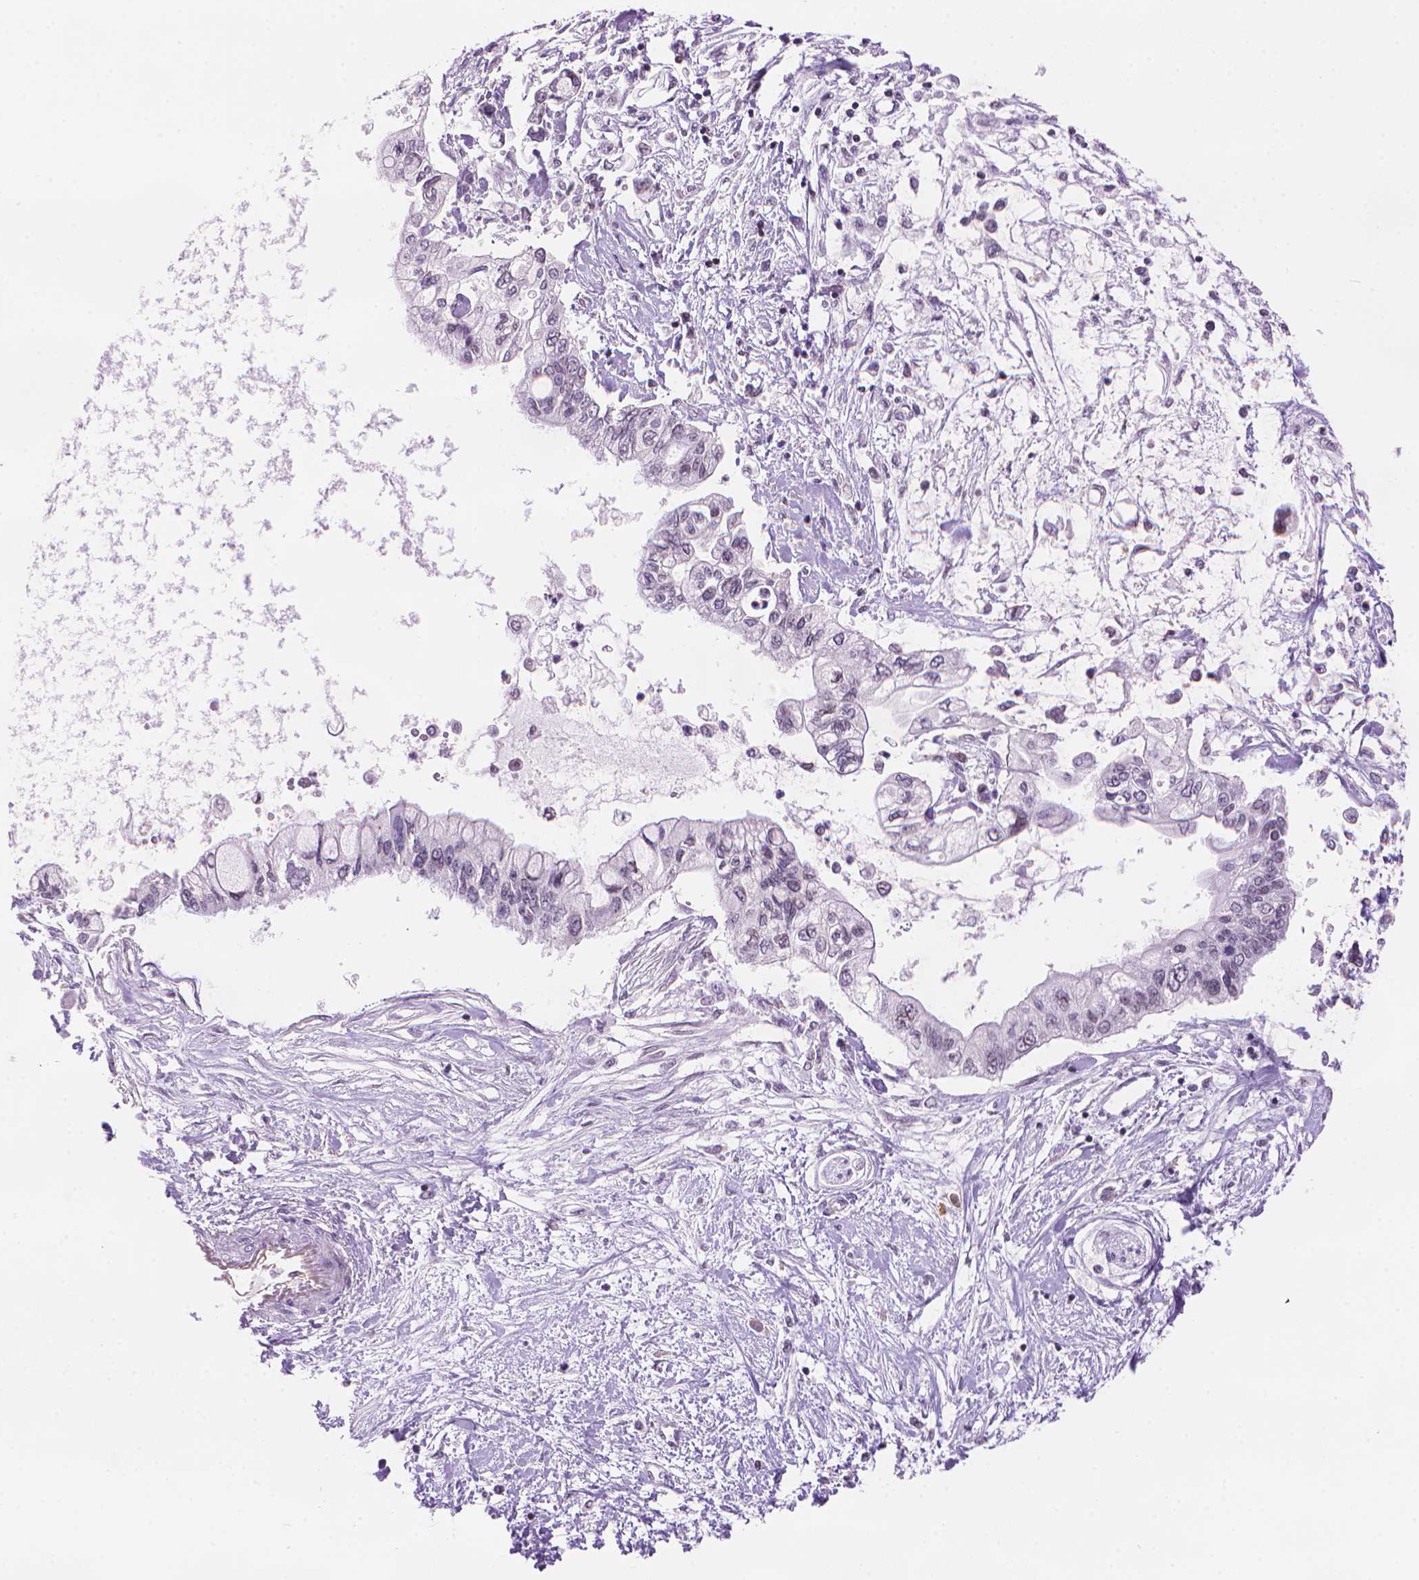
{"staining": {"intensity": "negative", "quantity": "none", "location": "none"}, "tissue": "pancreatic cancer", "cell_type": "Tumor cells", "image_type": "cancer", "snomed": [{"axis": "morphology", "description": "Adenocarcinoma, NOS"}, {"axis": "topography", "description": "Pancreas"}], "caption": "Pancreatic cancer (adenocarcinoma) was stained to show a protein in brown. There is no significant staining in tumor cells.", "gene": "TMEM184A", "patient": {"sex": "female", "age": 77}}